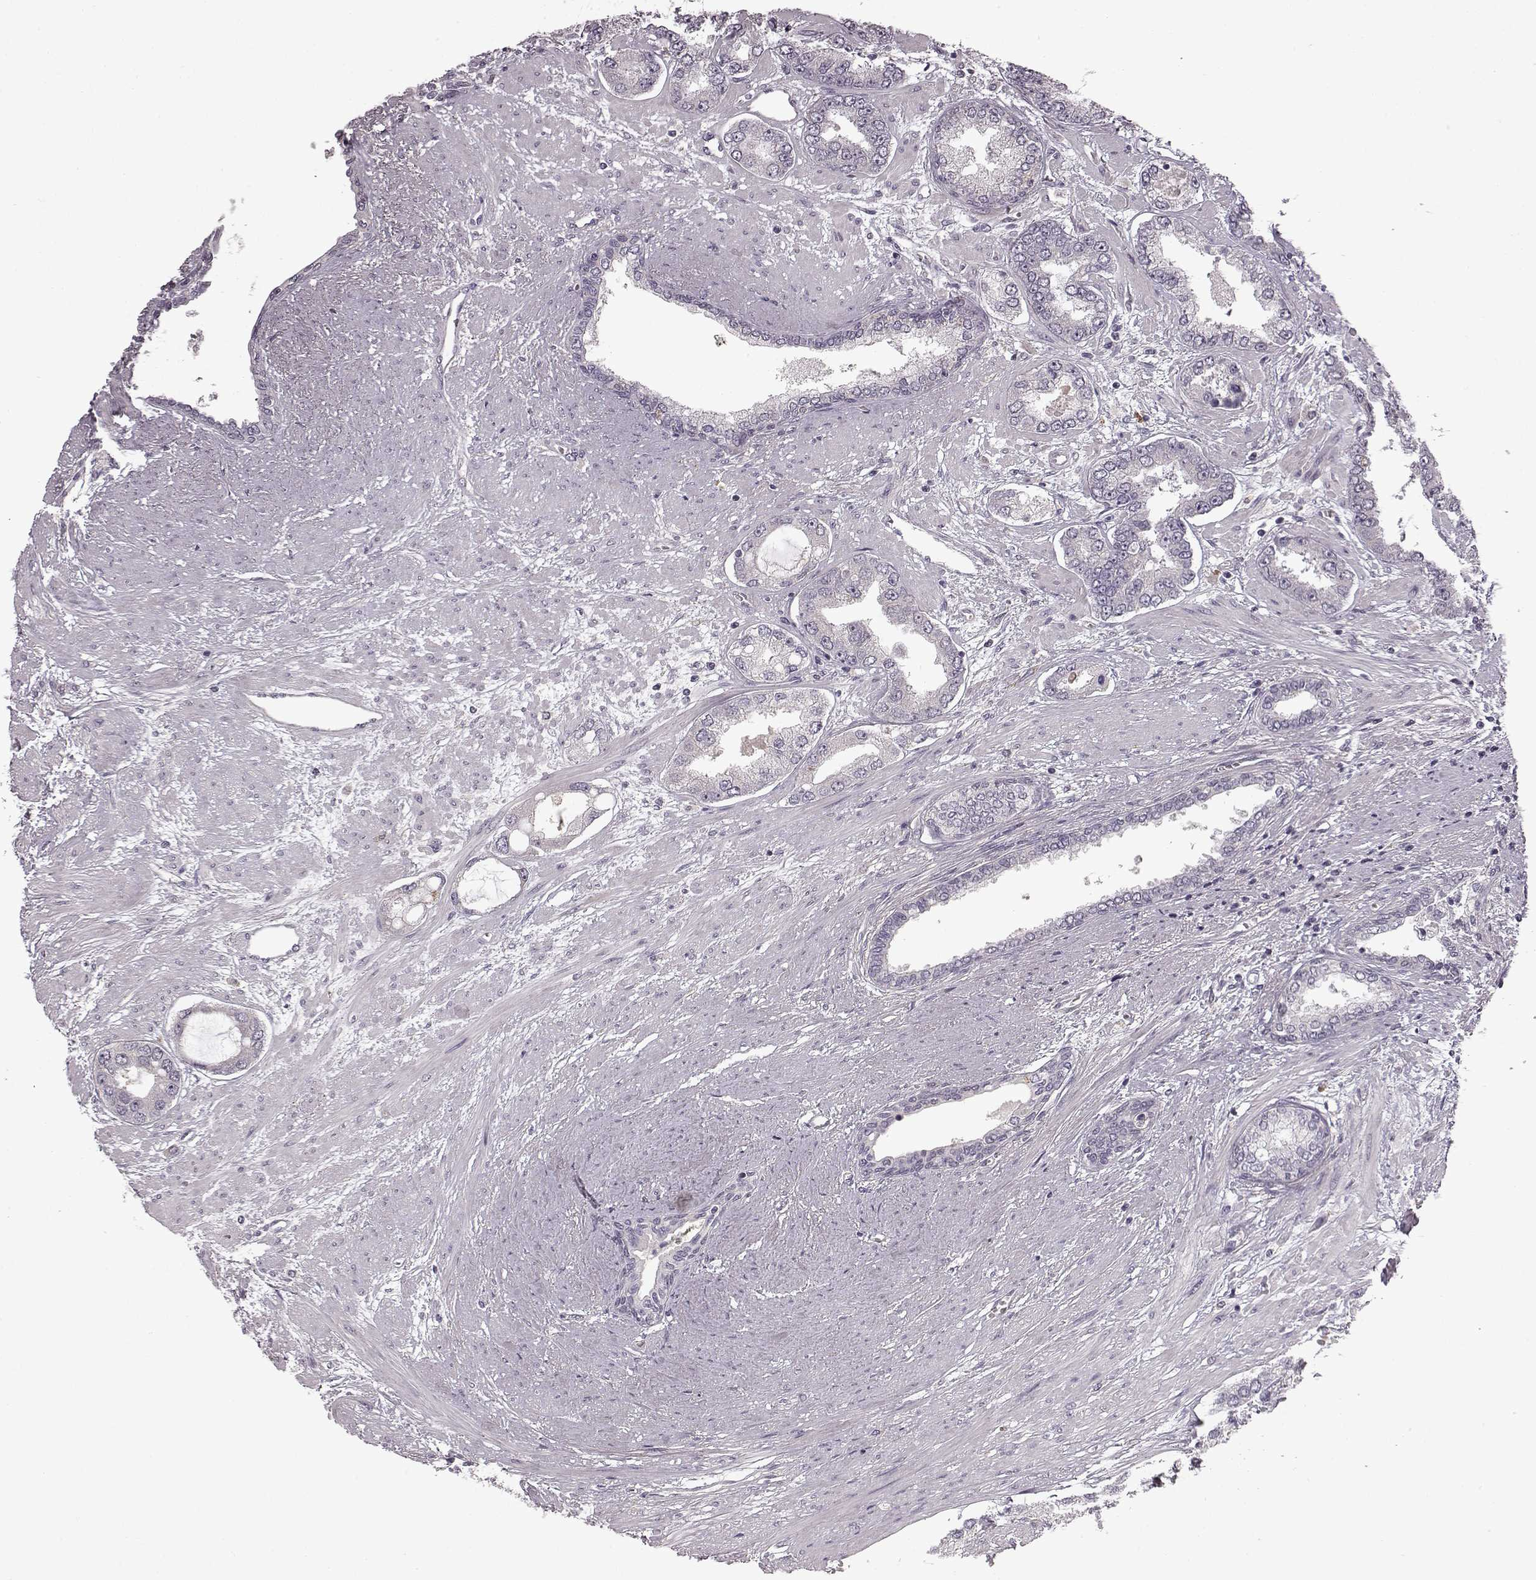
{"staining": {"intensity": "negative", "quantity": "none", "location": "none"}, "tissue": "prostate cancer", "cell_type": "Tumor cells", "image_type": "cancer", "snomed": [{"axis": "morphology", "description": "Adenocarcinoma, Low grade"}, {"axis": "topography", "description": "Prostate"}], "caption": "Prostate adenocarcinoma (low-grade) was stained to show a protein in brown. There is no significant staining in tumor cells.", "gene": "B3GNT6", "patient": {"sex": "male", "age": 60}}